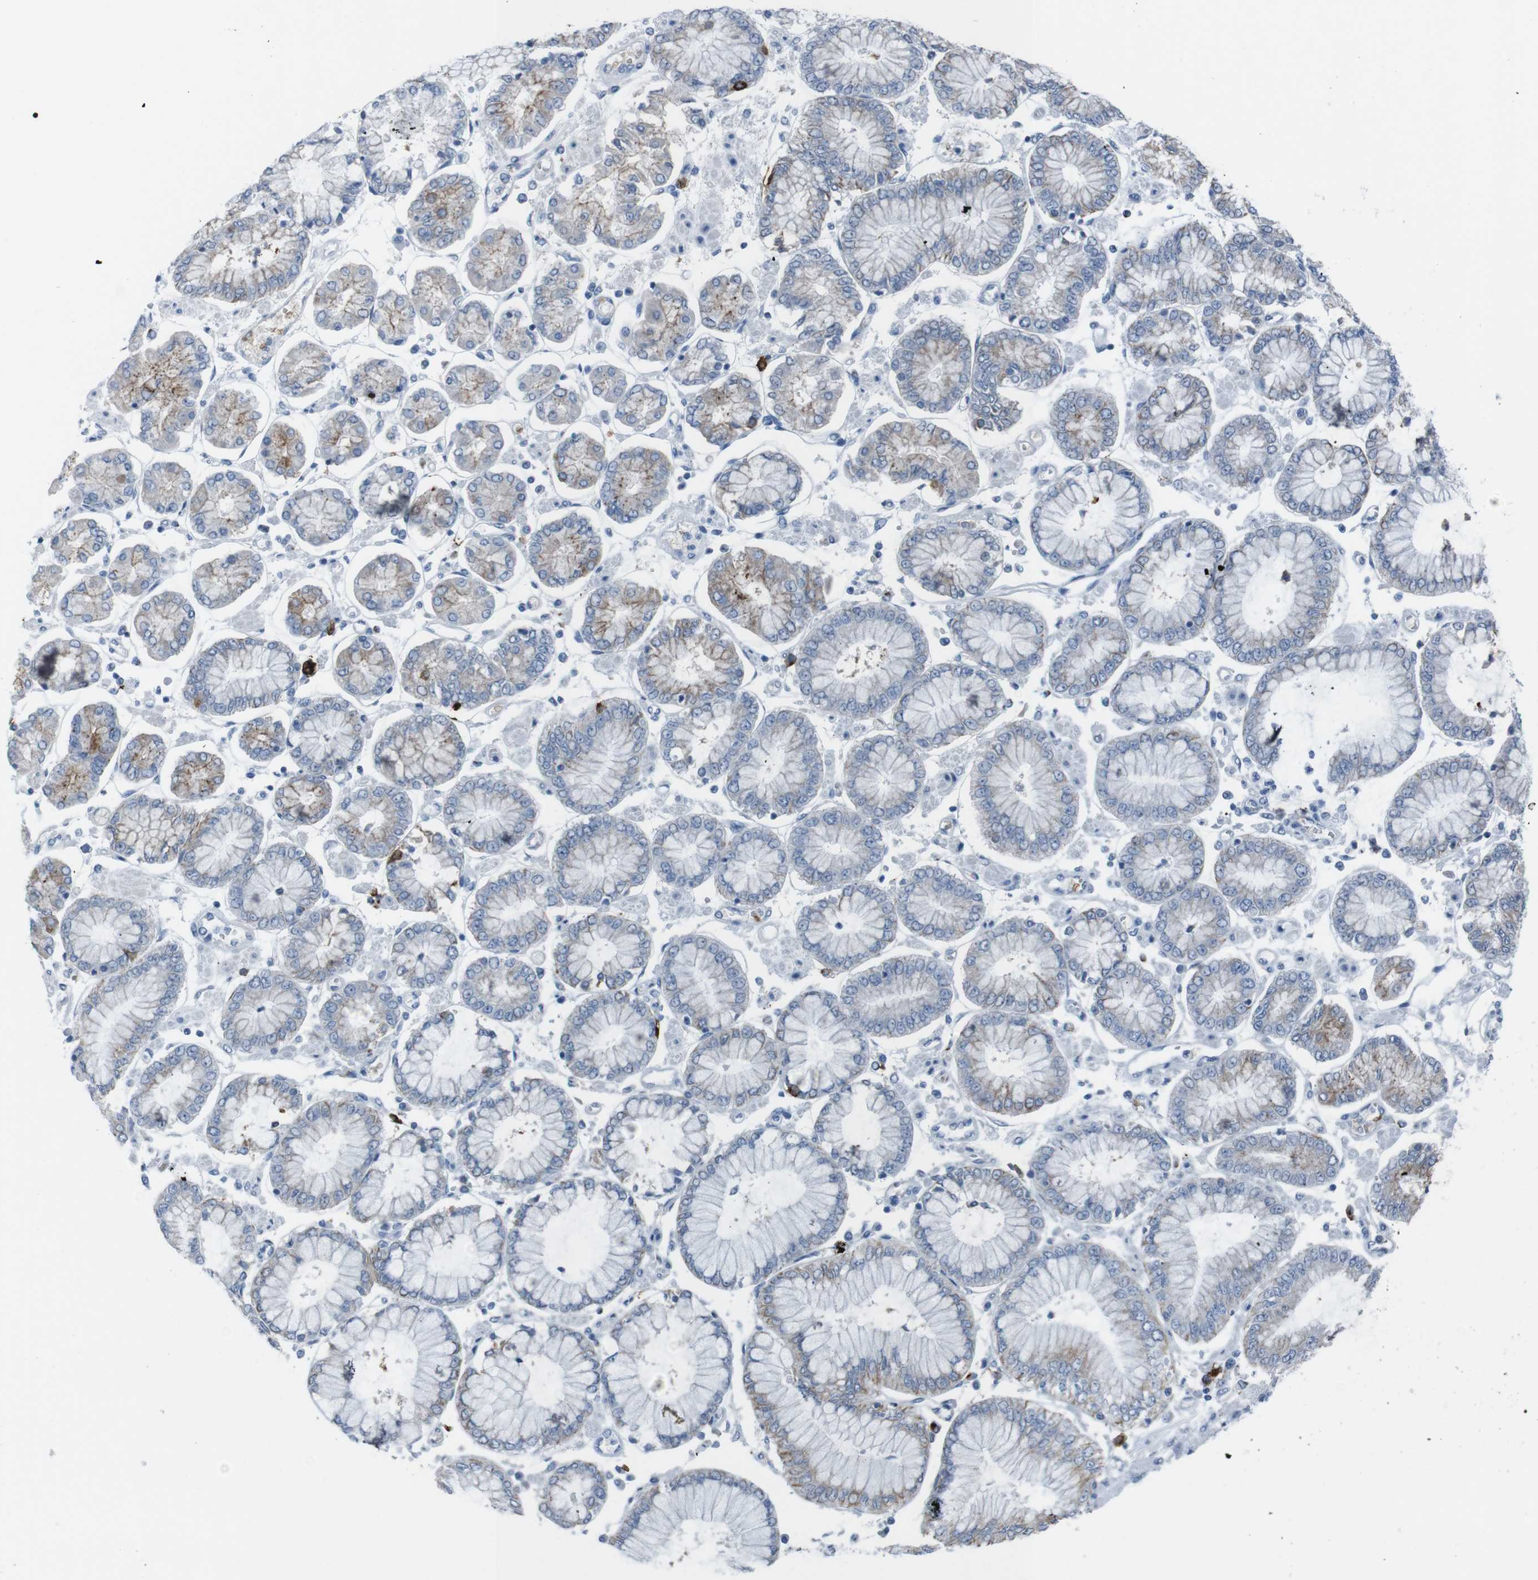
{"staining": {"intensity": "moderate", "quantity": "25%-75%", "location": "cytoplasmic/membranous"}, "tissue": "stomach cancer", "cell_type": "Tumor cells", "image_type": "cancer", "snomed": [{"axis": "morphology", "description": "Adenocarcinoma, NOS"}, {"axis": "topography", "description": "Stomach"}], "caption": "A histopathology image of human stomach cancer (adenocarcinoma) stained for a protein displays moderate cytoplasmic/membranous brown staining in tumor cells. (DAB IHC with brightfield microscopy, high magnification).", "gene": "ST6GAL1", "patient": {"sex": "male", "age": 76}}